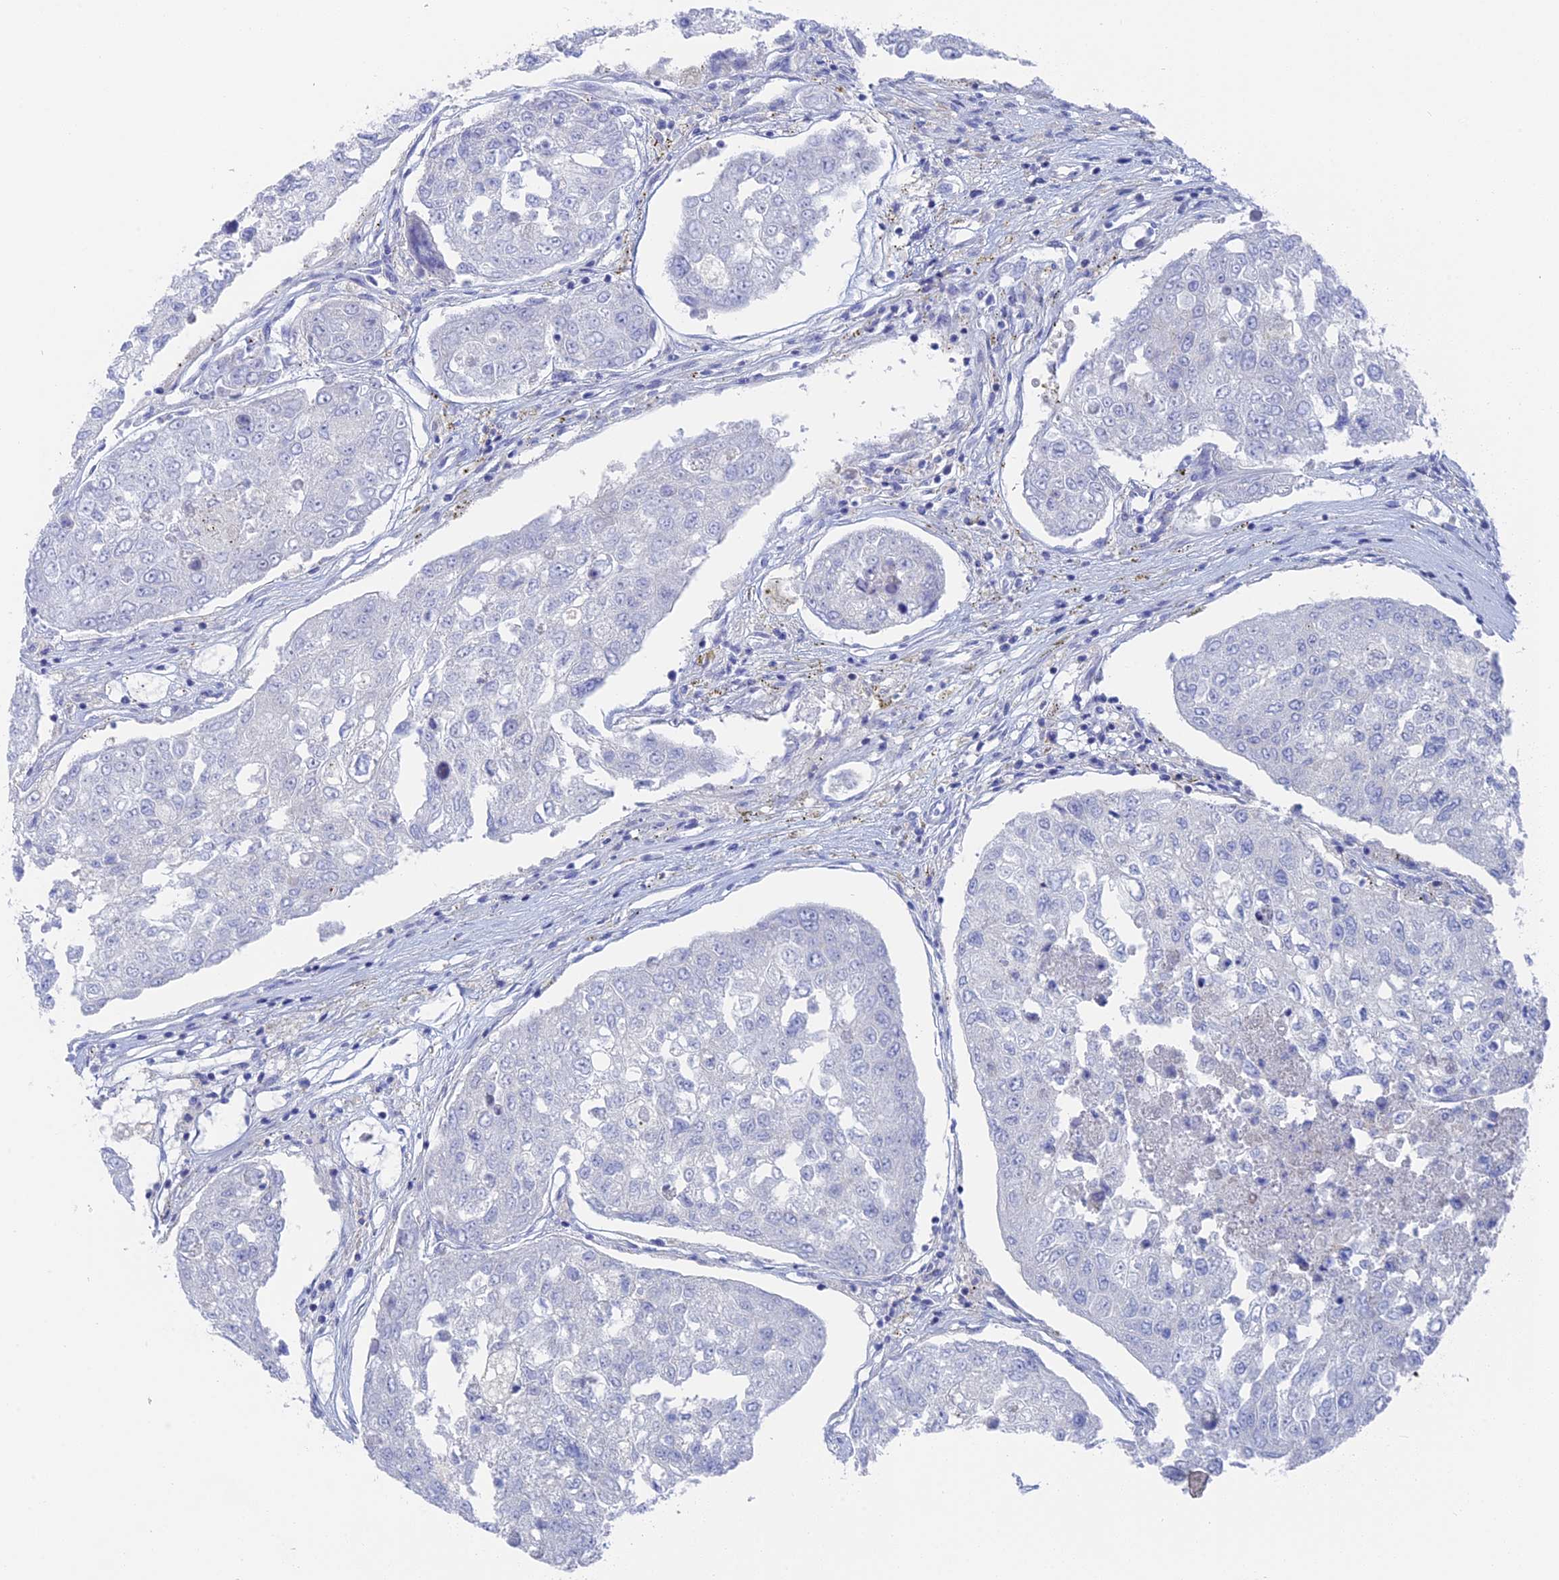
{"staining": {"intensity": "negative", "quantity": "none", "location": "none"}, "tissue": "urothelial cancer", "cell_type": "Tumor cells", "image_type": "cancer", "snomed": [{"axis": "morphology", "description": "Urothelial carcinoma, High grade"}, {"axis": "topography", "description": "Lymph node"}, {"axis": "topography", "description": "Urinary bladder"}], "caption": "Immunohistochemistry (IHC) image of neoplastic tissue: high-grade urothelial carcinoma stained with DAB (3,3'-diaminobenzidine) displays no significant protein expression in tumor cells.", "gene": "BRD2", "patient": {"sex": "male", "age": 51}}